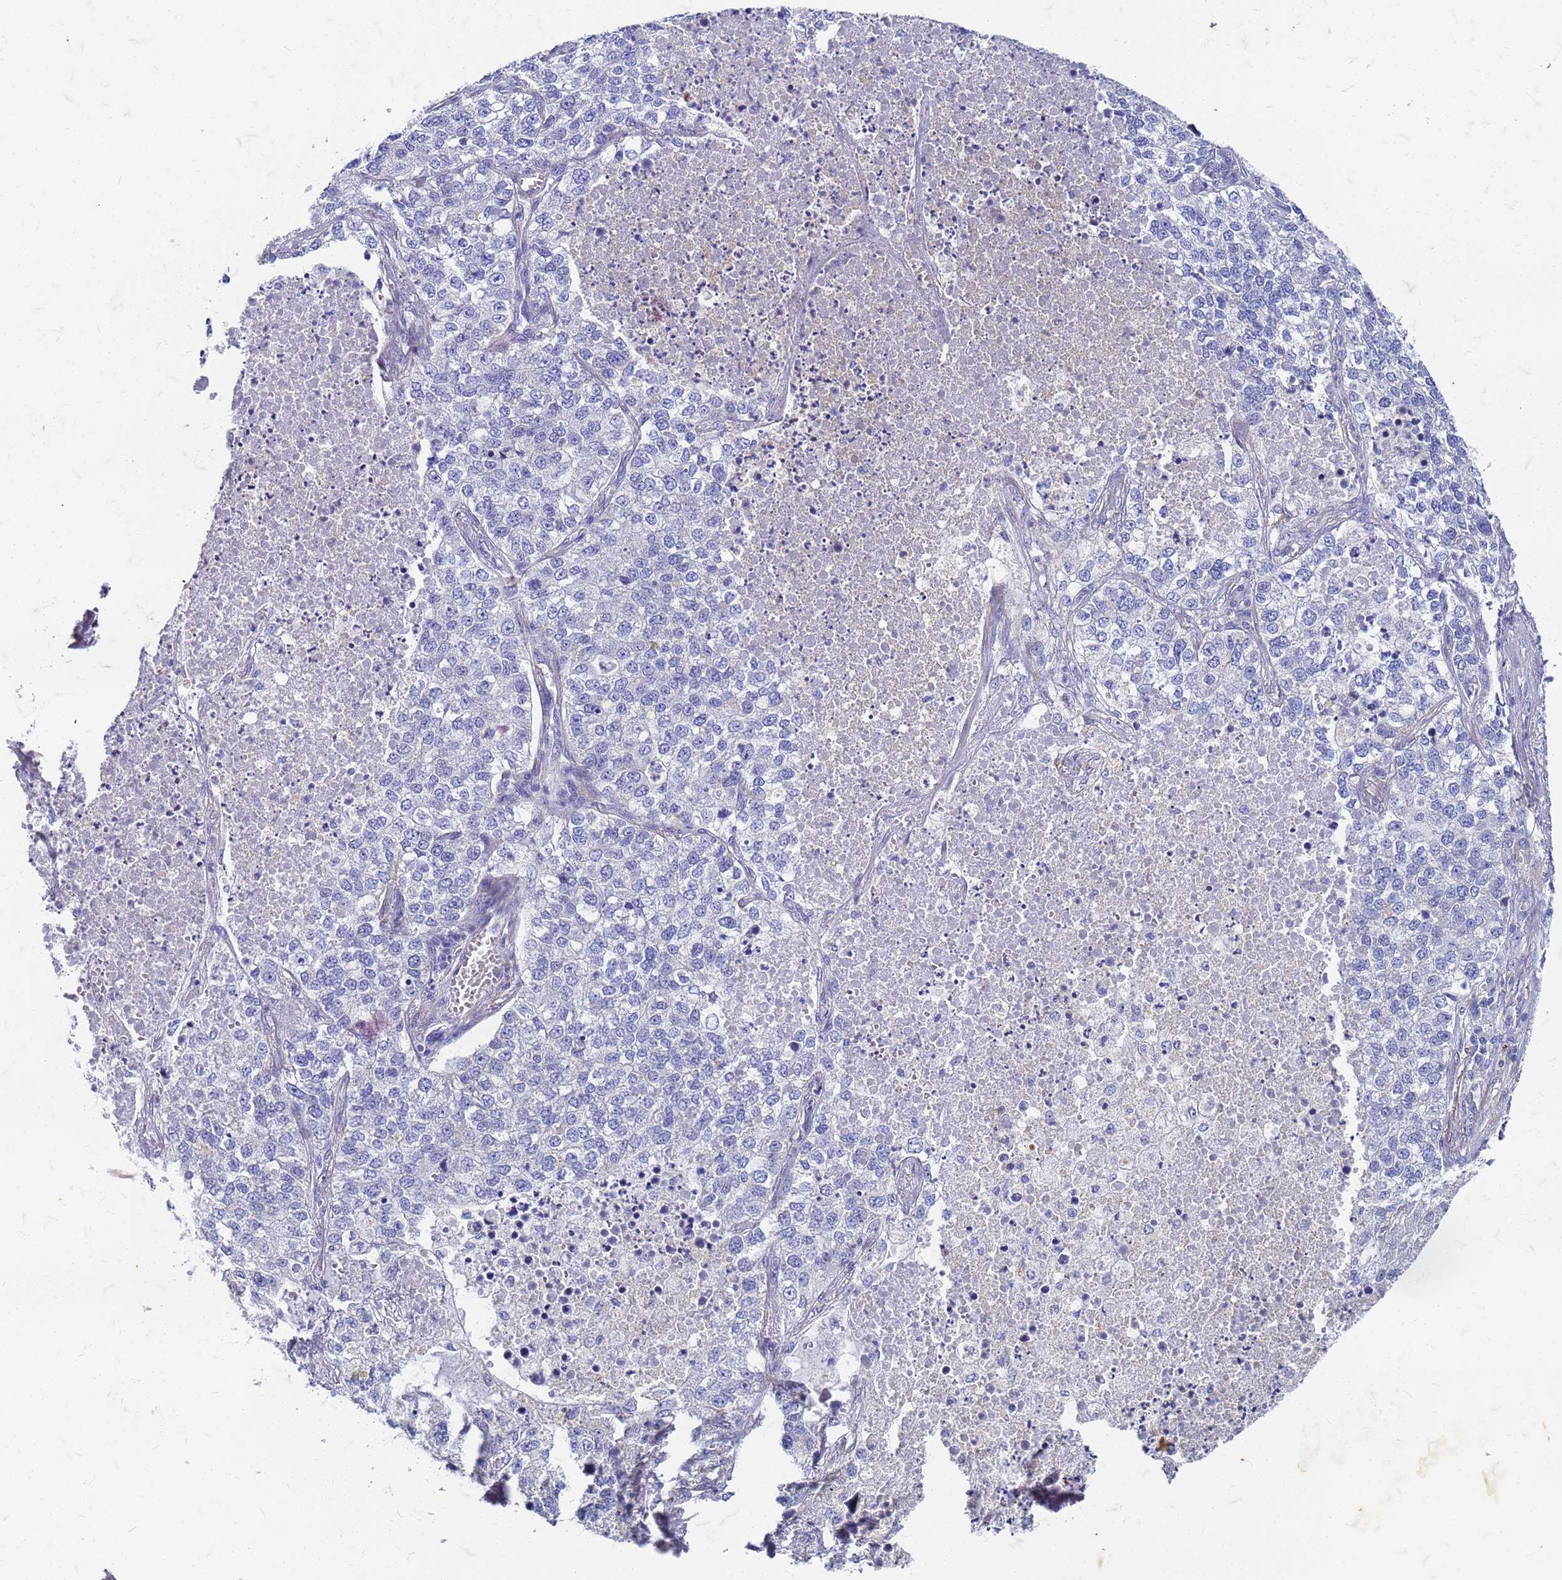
{"staining": {"intensity": "negative", "quantity": "none", "location": "none"}, "tissue": "lung cancer", "cell_type": "Tumor cells", "image_type": "cancer", "snomed": [{"axis": "morphology", "description": "Adenocarcinoma, NOS"}, {"axis": "topography", "description": "Lung"}], "caption": "Immunohistochemistry (IHC) histopathology image of neoplastic tissue: human adenocarcinoma (lung) stained with DAB displays no significant protein staining in tumor cells. (Stains: DAB (3,3'-diaminobenzidine) IHC with hematoxylin counter stain, Microscopy: brightfield microscopy at high magnification).", "gene": "TRIM64B", "patient": {"sex": "male", "age": 49}}